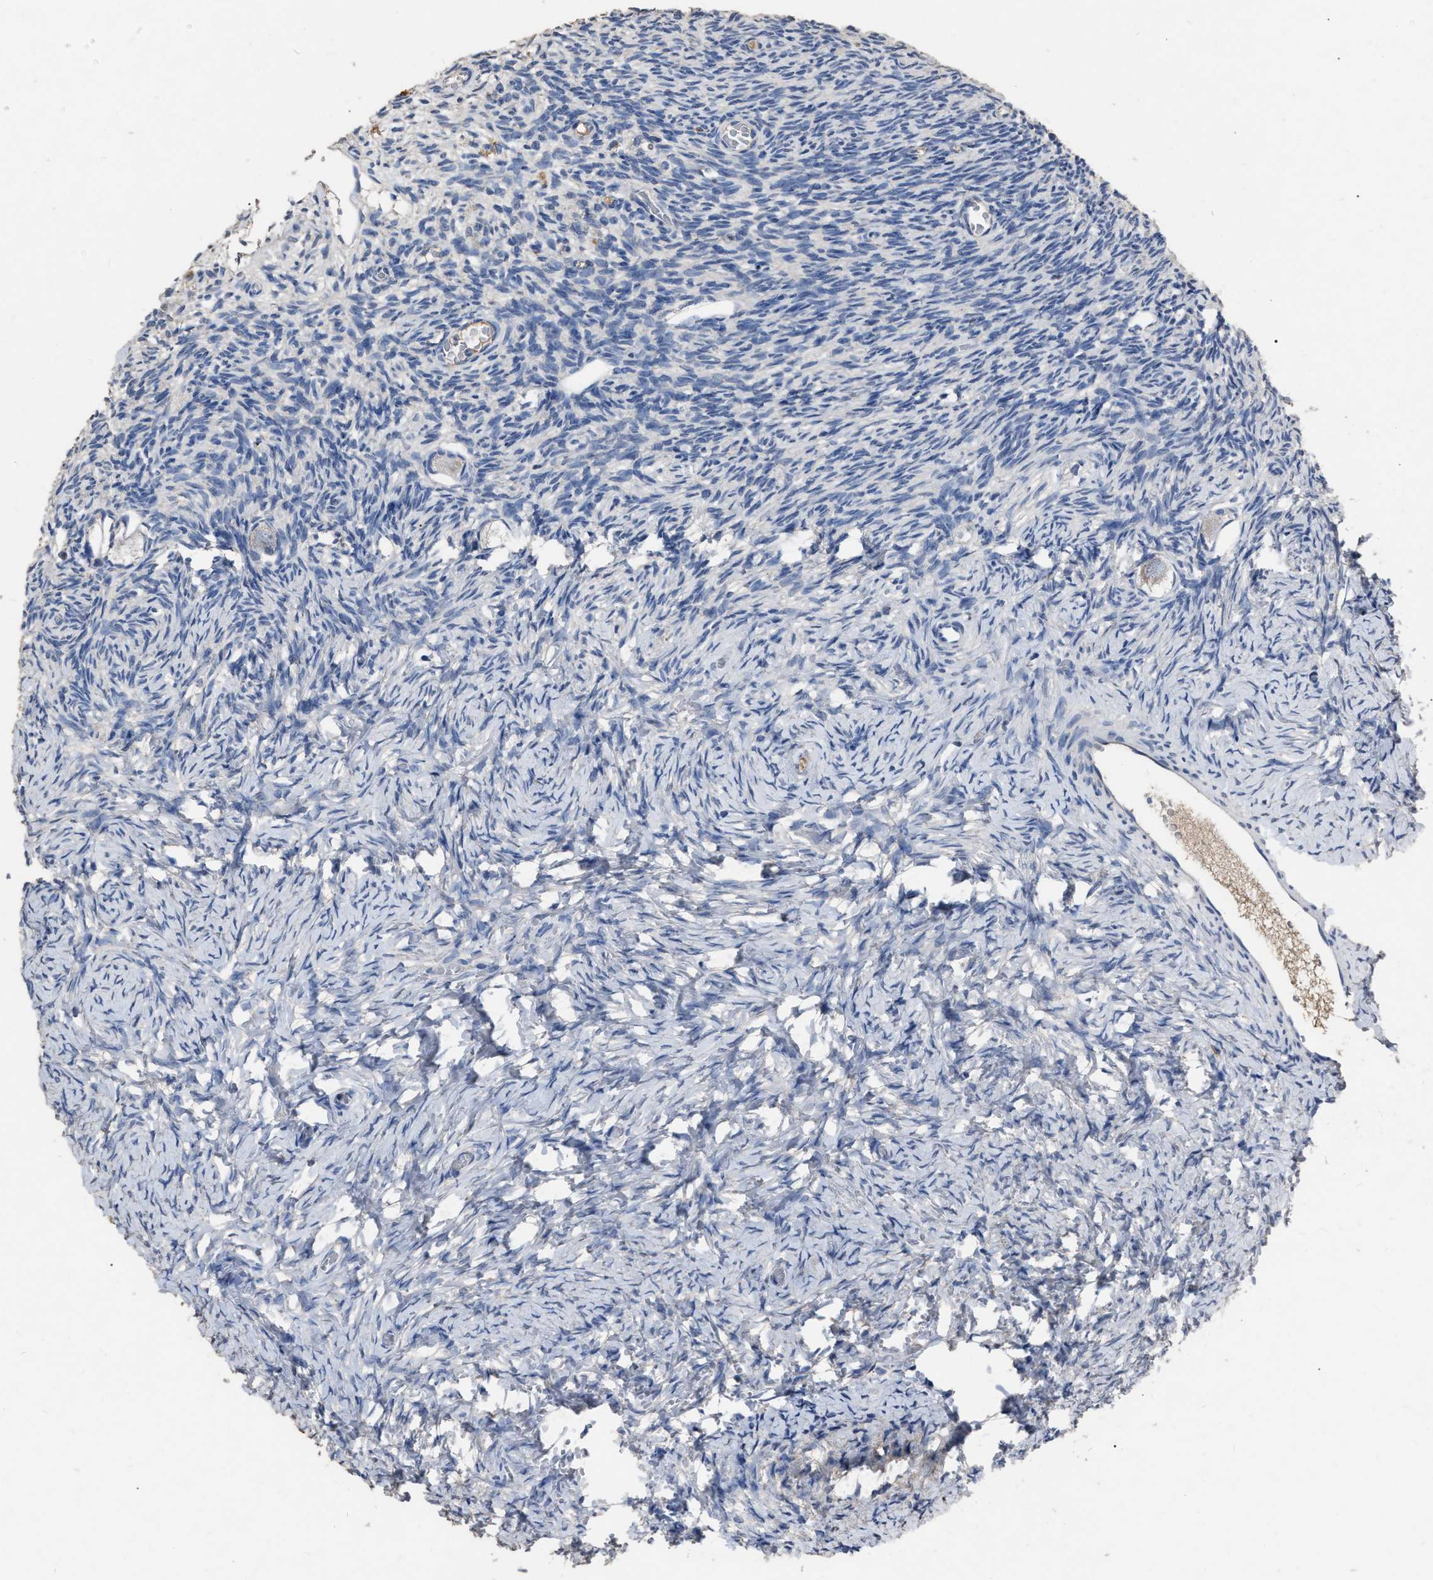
{"staining": {"intensity": "negative", "quantity": "none", "location": "none"}, "tissue": "ovary", "cell_type": "Follicle cells", "image_type": "normal", "snomed": [{"axis": "morphology", "description": "Normal tissue, NOS"}, {"axis": "topography", "description": "Ovary"}], "caption": "Follicle cells show no significant expression in unremarkable ovary. (Brightfield microscopy of DAB immunohistochemistry at high magnification).", "gene": "HABP2", "patient": {"sex": "female", "age": 27}}